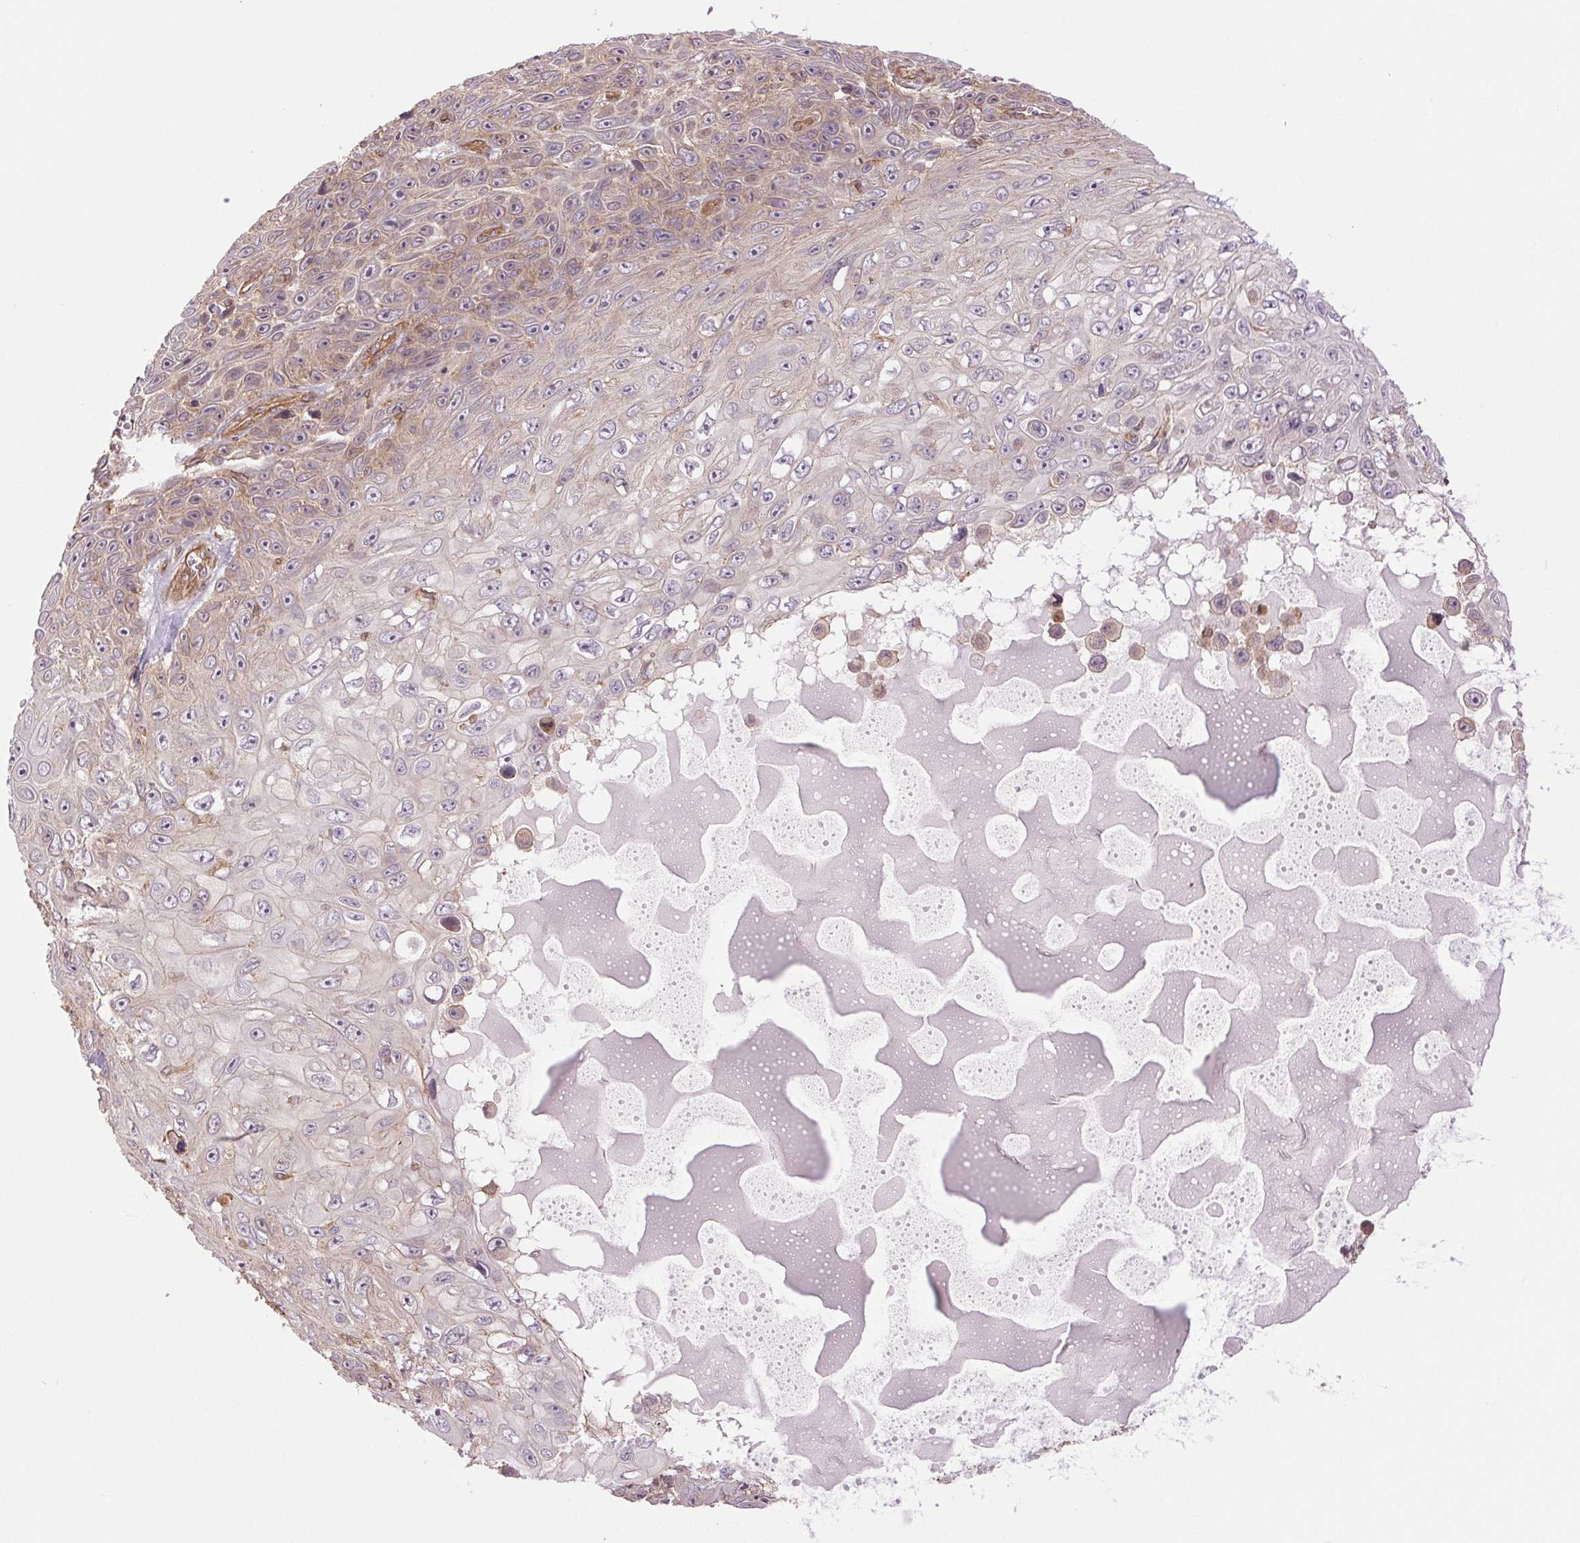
{"staining": {"intensity": "weak", "quantity": "25%-75%", "location": "cytoplasmic/membranous"}, "tissue": "skin cancer", "cell_type": "Tumor cells", "image_type": "cancer", "snomed": [{"axis": "morphology", "description": "Squamous cell carcinoma, NOS"}, {"axis": "topography", "description": "Skin"}], "caption": "Weak cytoplasmic/membranous expression is present in about 25%-75% of tumor cells in skin squamous cell carcinoma.", "gene": "STARD7", "patient": {"sex": "male", "age": 82}}